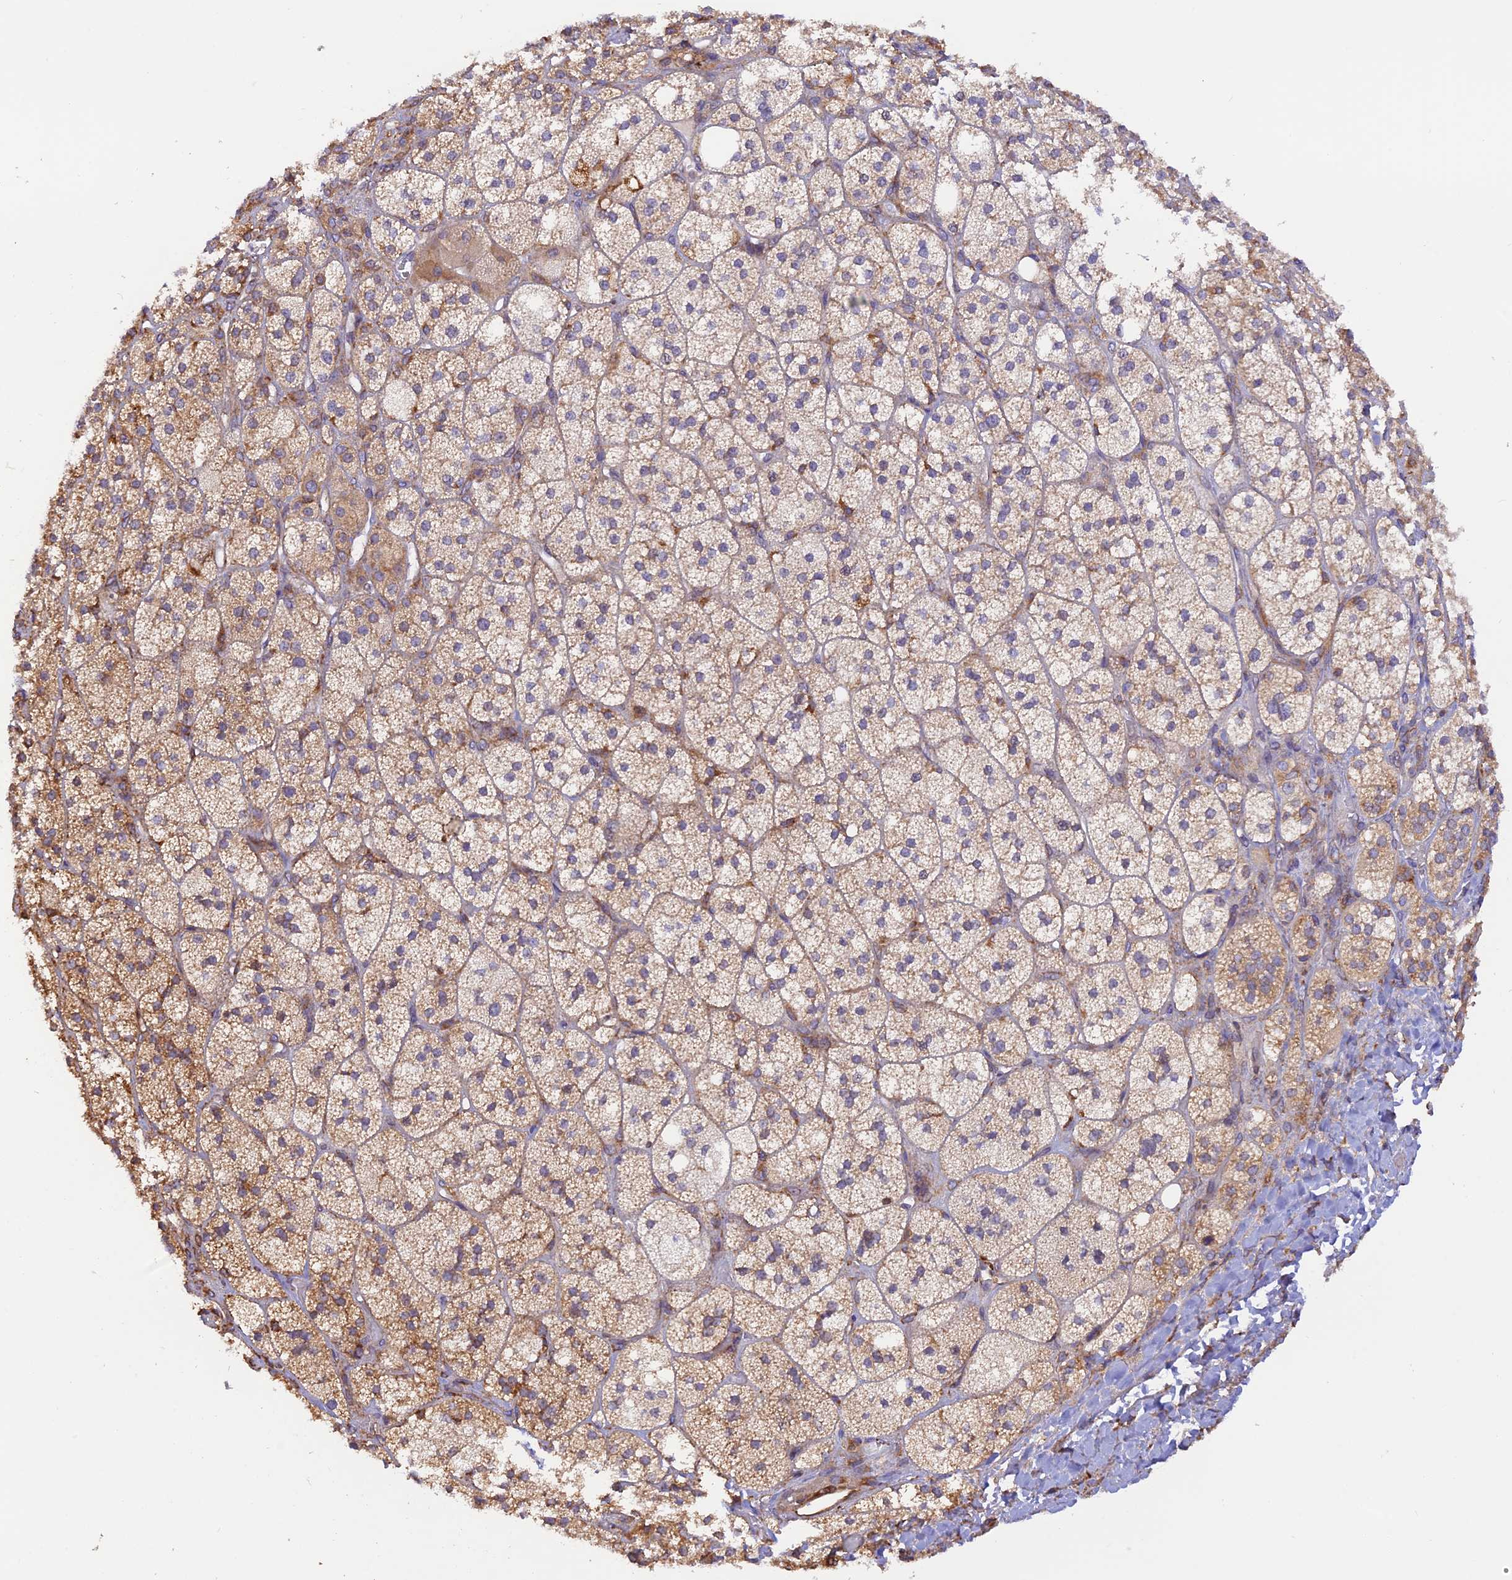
{"staining": {"intensity": "strong", "quantity": "25%-75%", "location": "cytoplasmic/membranous"}, "tissue": "adrenal gland", "cell_type": "Glandular cells", "image_type": "normal", "snomed": [{"axis": "morphology", "description": "Normal tissue, NOS"}, {"axis": "topography", "description": "Adrenal gland"}], "caption": "This is a photomicrograph of IHC staining of normal adrenal gland, which shows strong staining in the cytoplasmic/membranous of glandular cells.", "gene": "RPL5", "patient": {"sex": "male", "age": 61}}